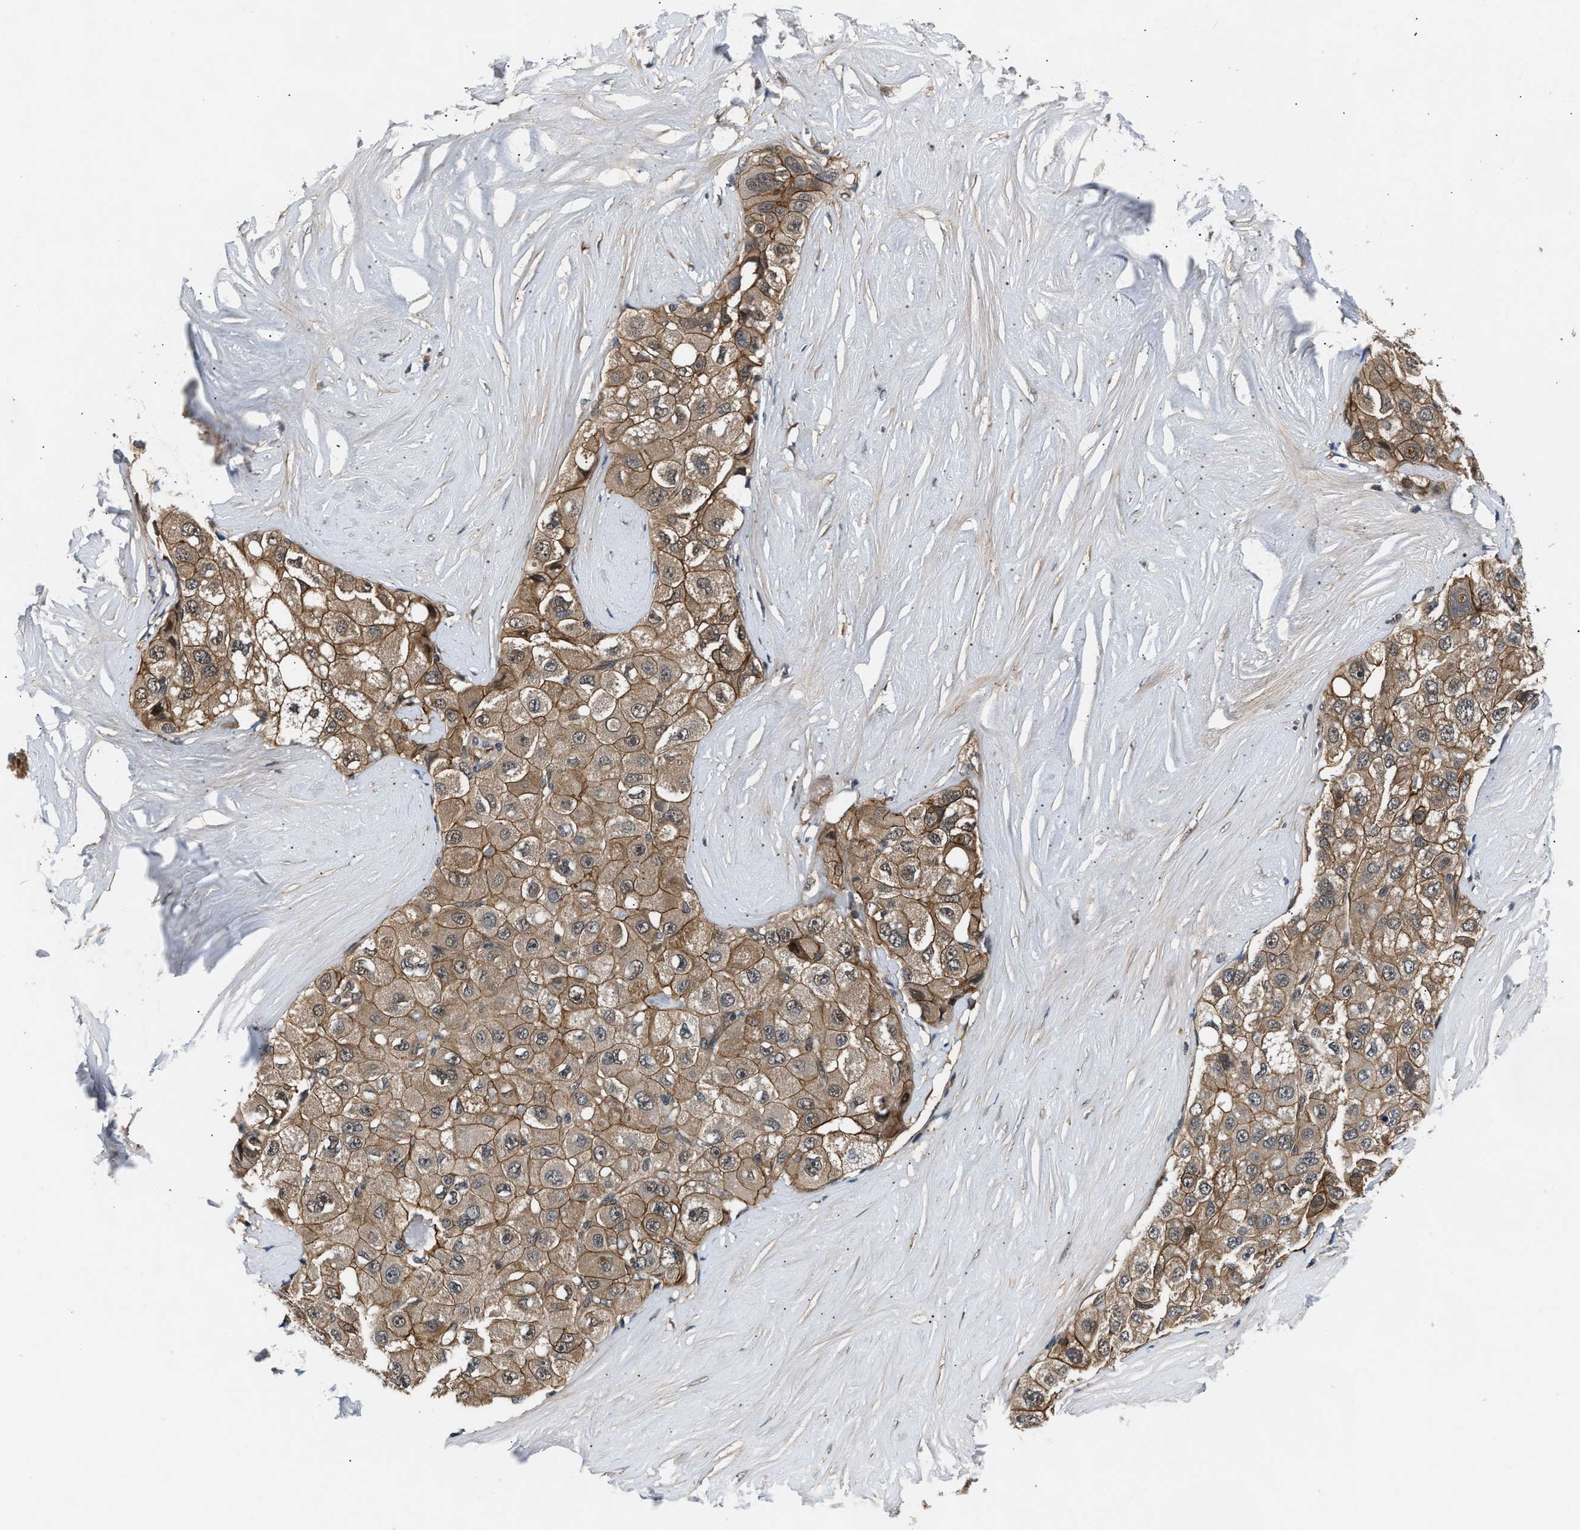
{"staining": {"intensity": "moderate", "quantity": ">75%", "location": "cytoplasmic/membranous"}, "tissue": "liver cancer", "cell_type": "Tumor cells", "image_type": "cancer", "snomed": [{"axis": "morphology", "description": "Carcinoma, Hepatocellular, NOS"}, {"axis": "topography", "description": "Liver"}], "caption": "Immunohistochemical staining of liver hepatocellular carcinoma displays moderate cytoplasmic/membranous protein expression in about >75% of tumor cells.", "gene": "COPS2", "patient": {"sex": "male", "age": 80}}